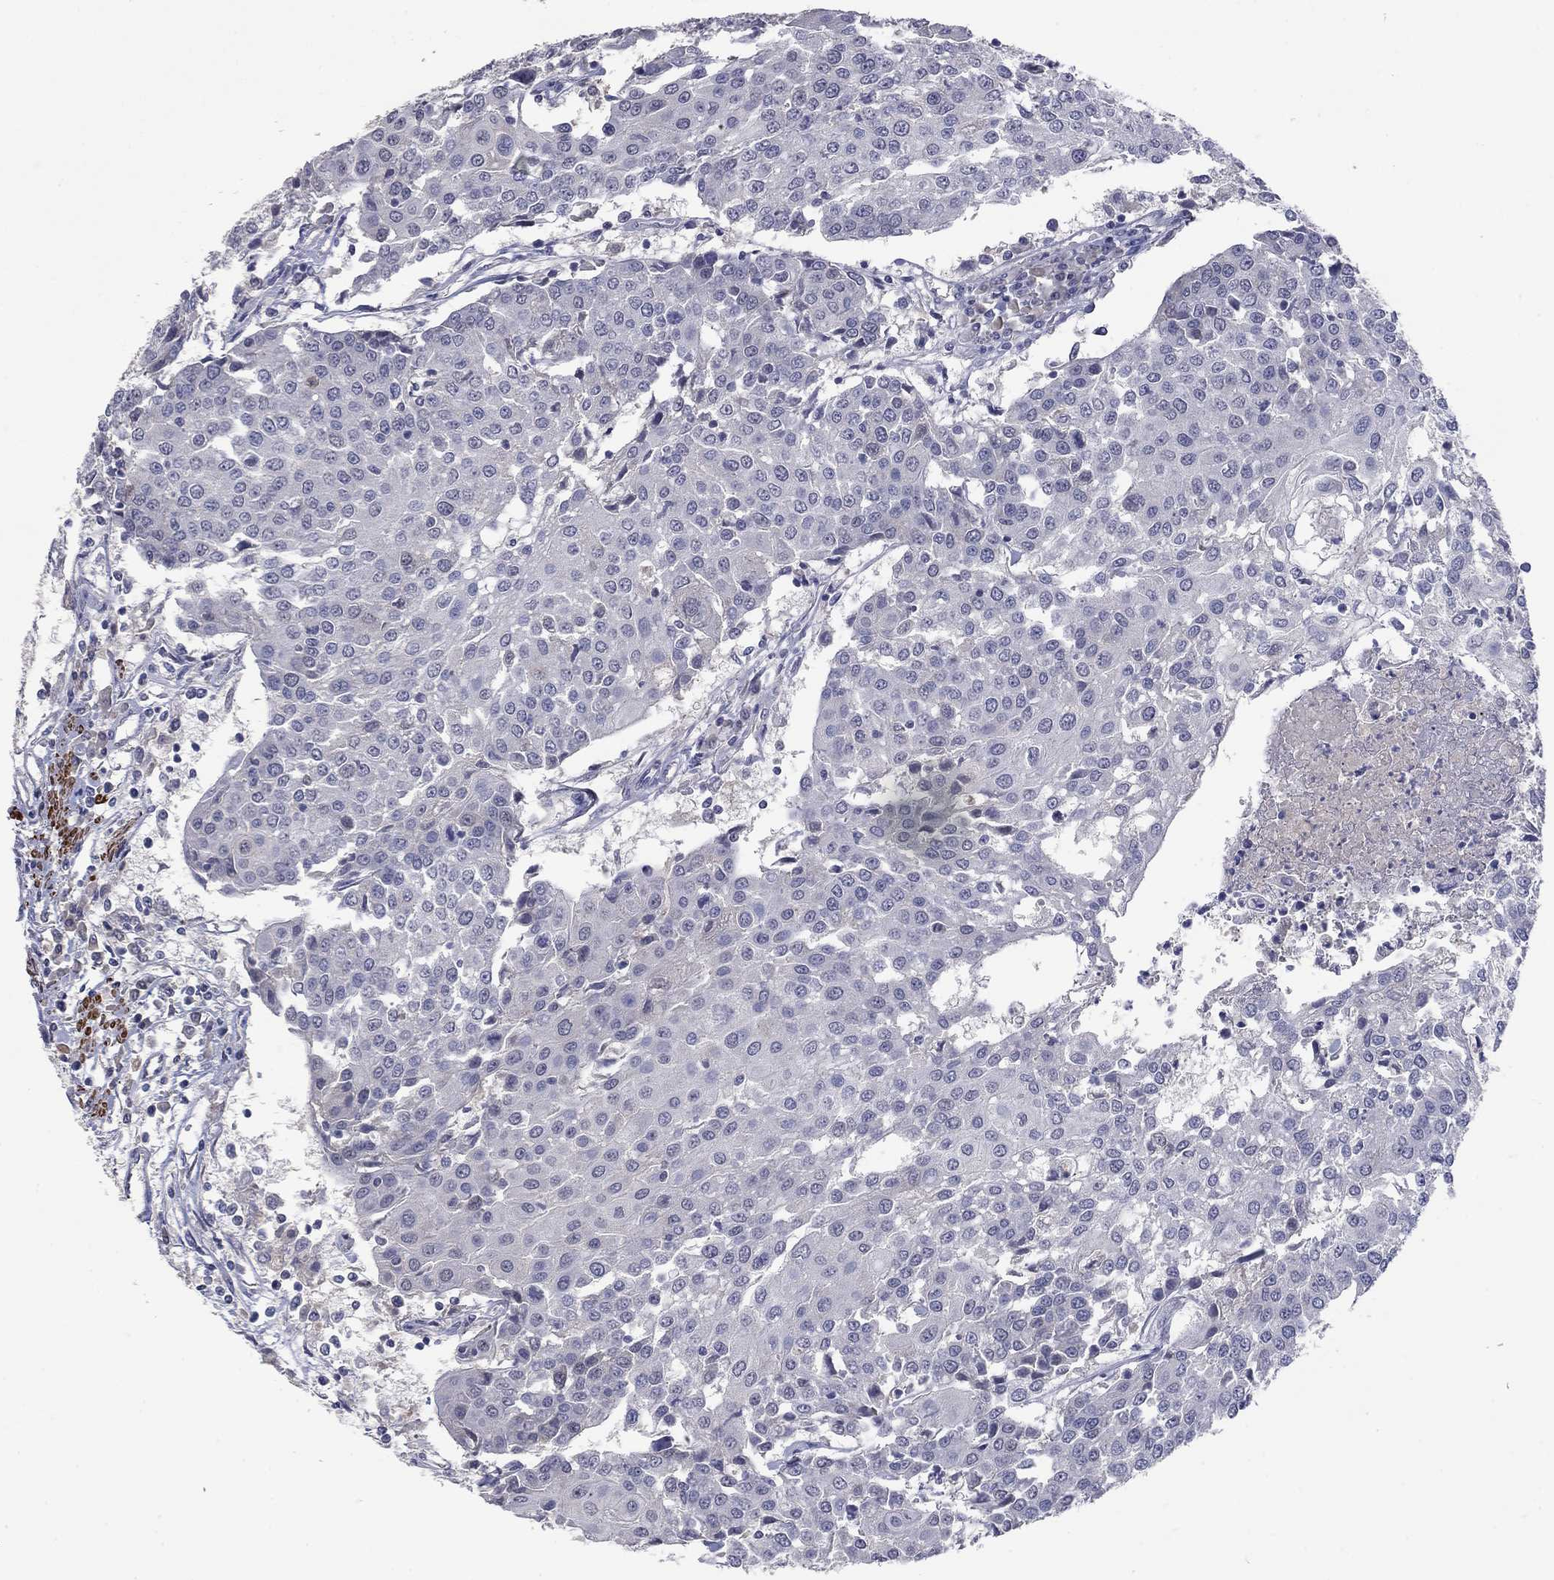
{"staining": {"intensity": "negative", "quantity": "none", "location": "none"}, "tissue": "urothelial cancer", "cell_type": "Tumor cells", "image_type": "cancer", "snomed": [{"axis": "morphology", "description": "Urothelial carcinoma, High grade"}, {"axis": "topography", "description": "Urinary bladder"}], "caption": "This is a photomicrograph of IHC staining of high-grade urothelial carcinoma, which shows no expression in tumor cells.", "gene": "IP6K3", "patient": {"sex": "female", "age": 85}}